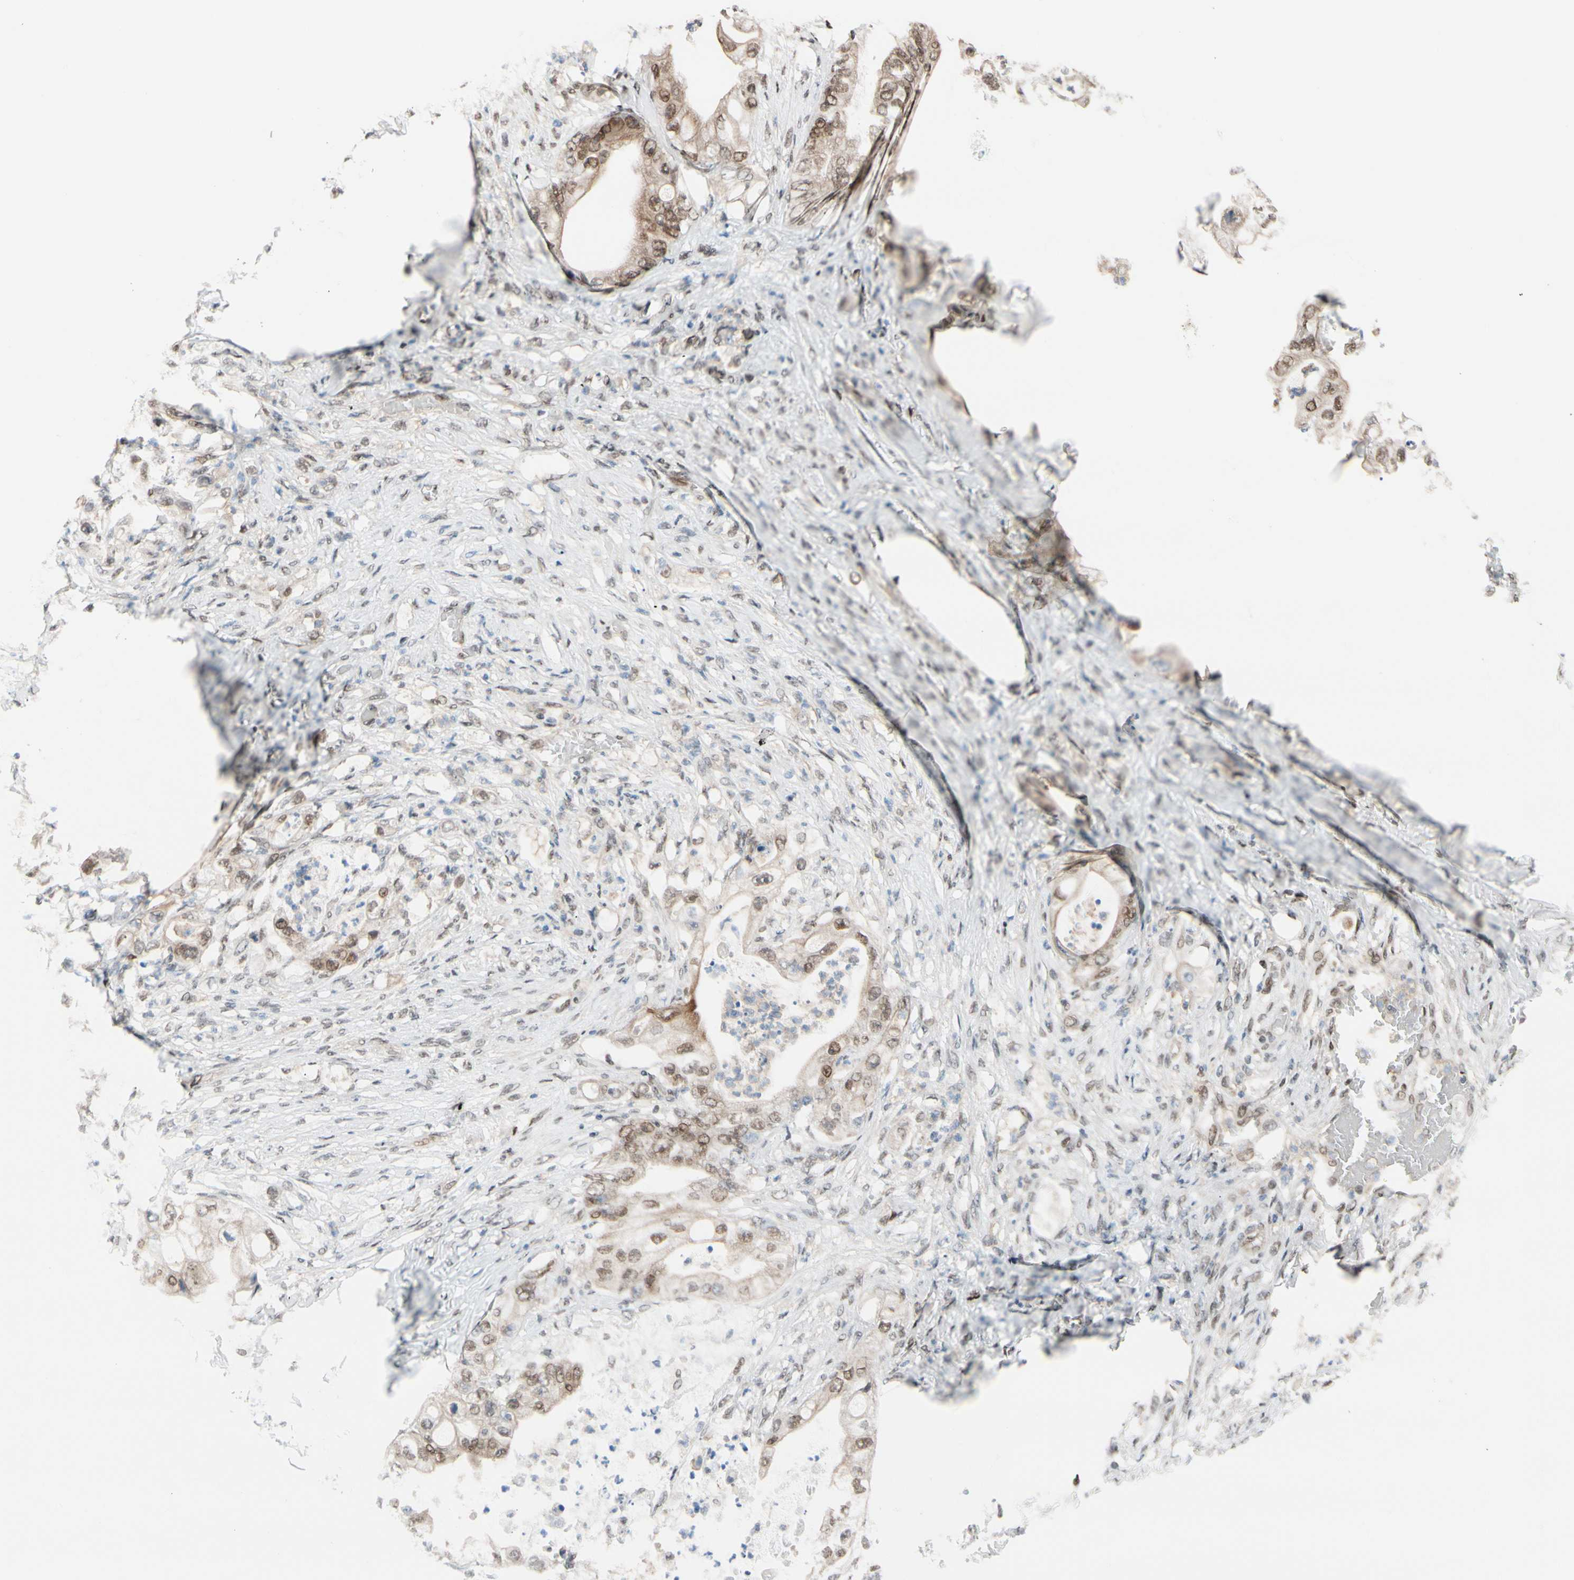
{"staining": {"intensity": "weak", "quantity": ">75%", "location": "cytoplasmic/membranous,nuclear"}, "tissue": "stomach cancer", "cell_type": "Tumor cells", "image_type": "cancer", "snomed": [{"axis": "morphology", "description": "Adenocarcinoma, NOS"}, {"axis": "topography", "description": "Stomach"}], "caption": "Stomach cancer tissue reveals weak cytoplasmic/membranous and nuclear expression in approximately >75% of tumor cells", "gene": "SUFU", "patient": {"sex": "female", "age": 73}}